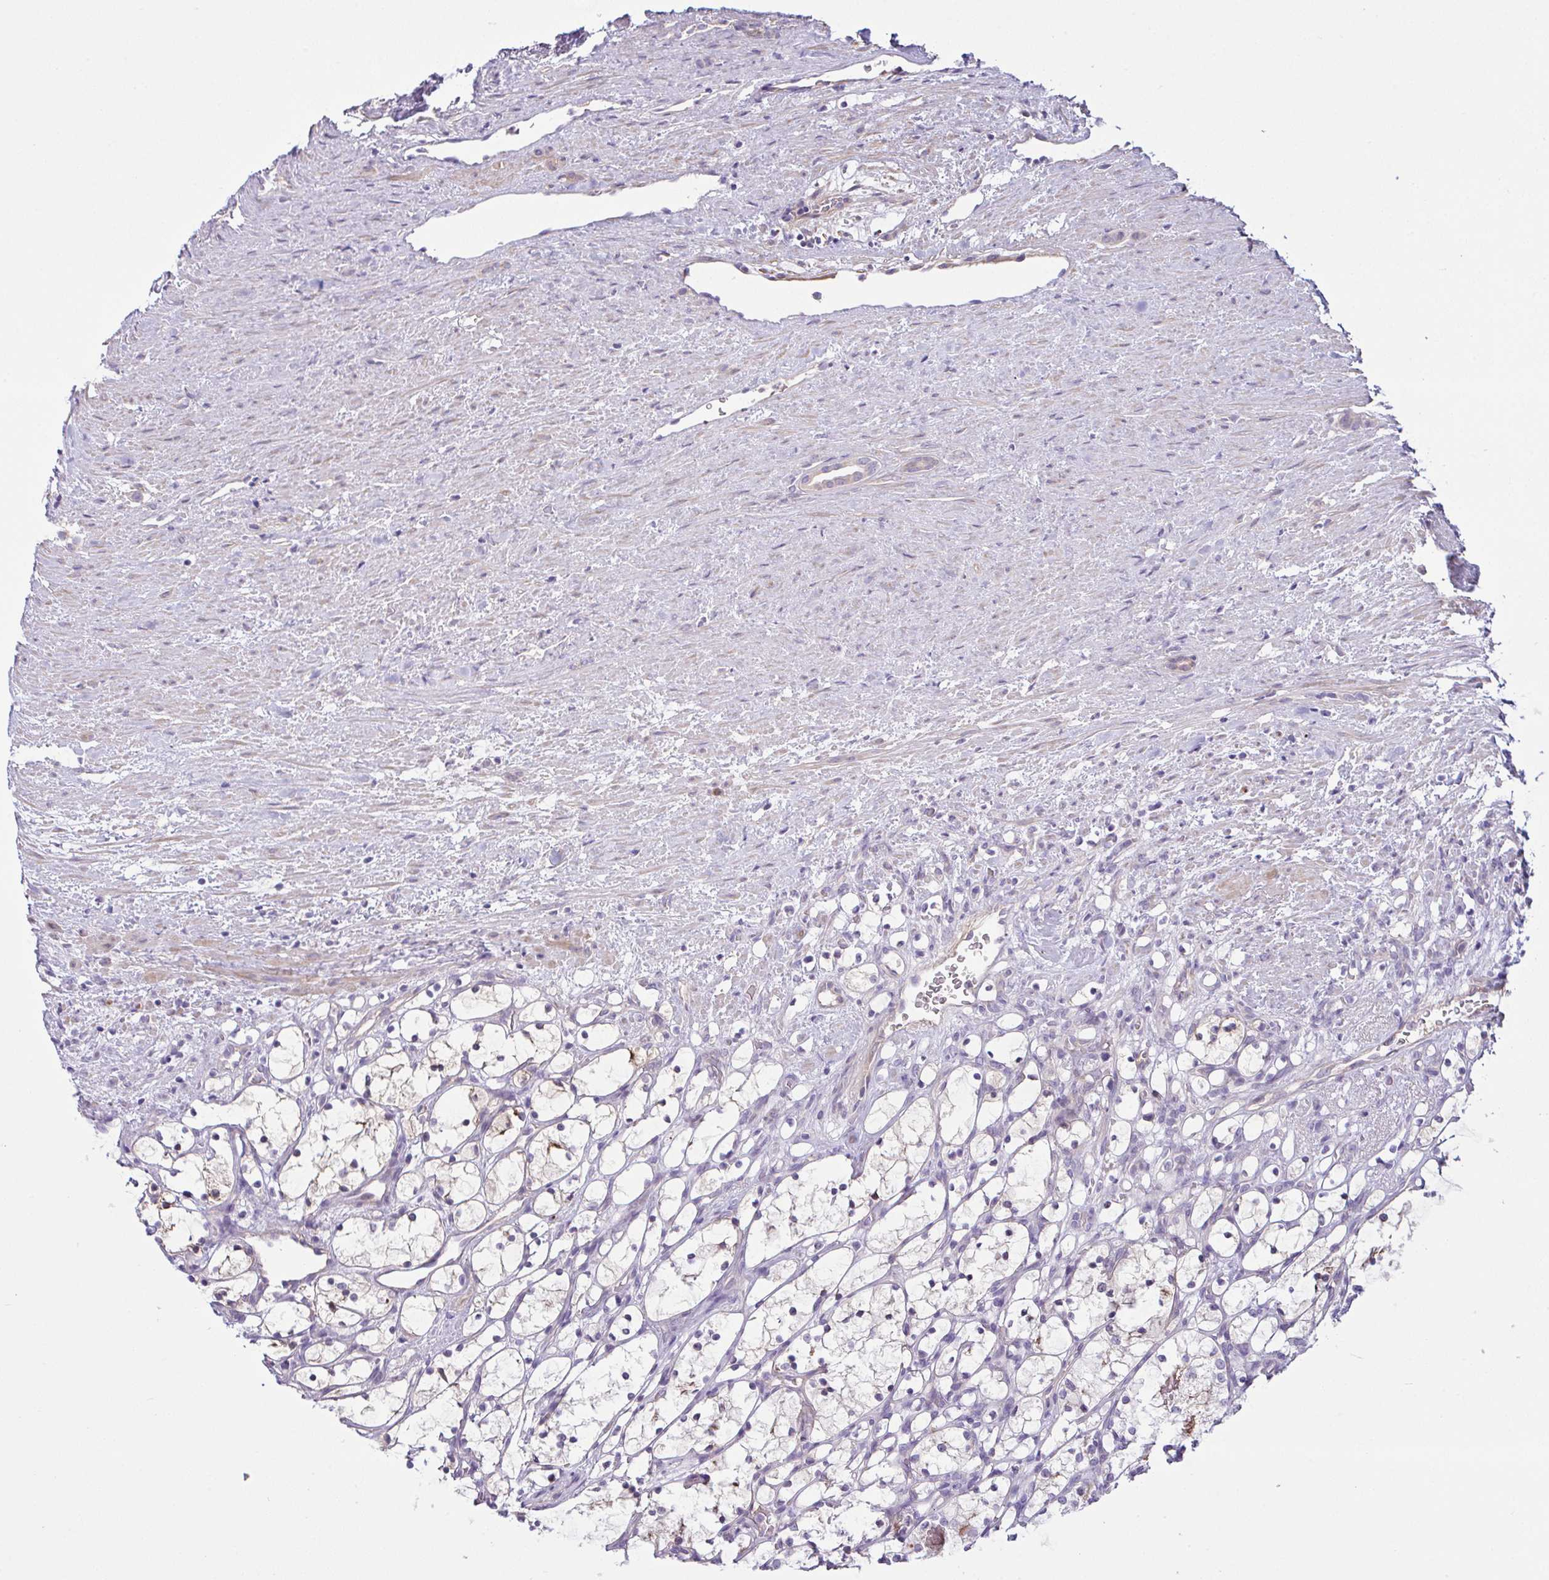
{"staining": {"intensity": "moderate", "quantity": "<25%", "location": "cytoplasmic/membranous"}, "tissue": "renal cancer", "cell_type": "Tumor cells", "image_type": "cancer", "snomed": [{"axis": "morphology", "description": "Adenocarcinoma, NOS"}, {"axis": "topography", "description": "Kidney"}], "caption": "Immunohistochemistry of adenocarcinoma (renal) reveals low levels of moderate cytoplasmic/membranous positivity in about <25% of tumor cells. The protein of interest is stained brown, and the nuclei are stained in blue (DAB (3,3'-diaminobenzidine) IHC with brightfield microscopy, high magnification).", "gene": "SYNPO2L", "patient": {"sex": "female", "age": 69}}